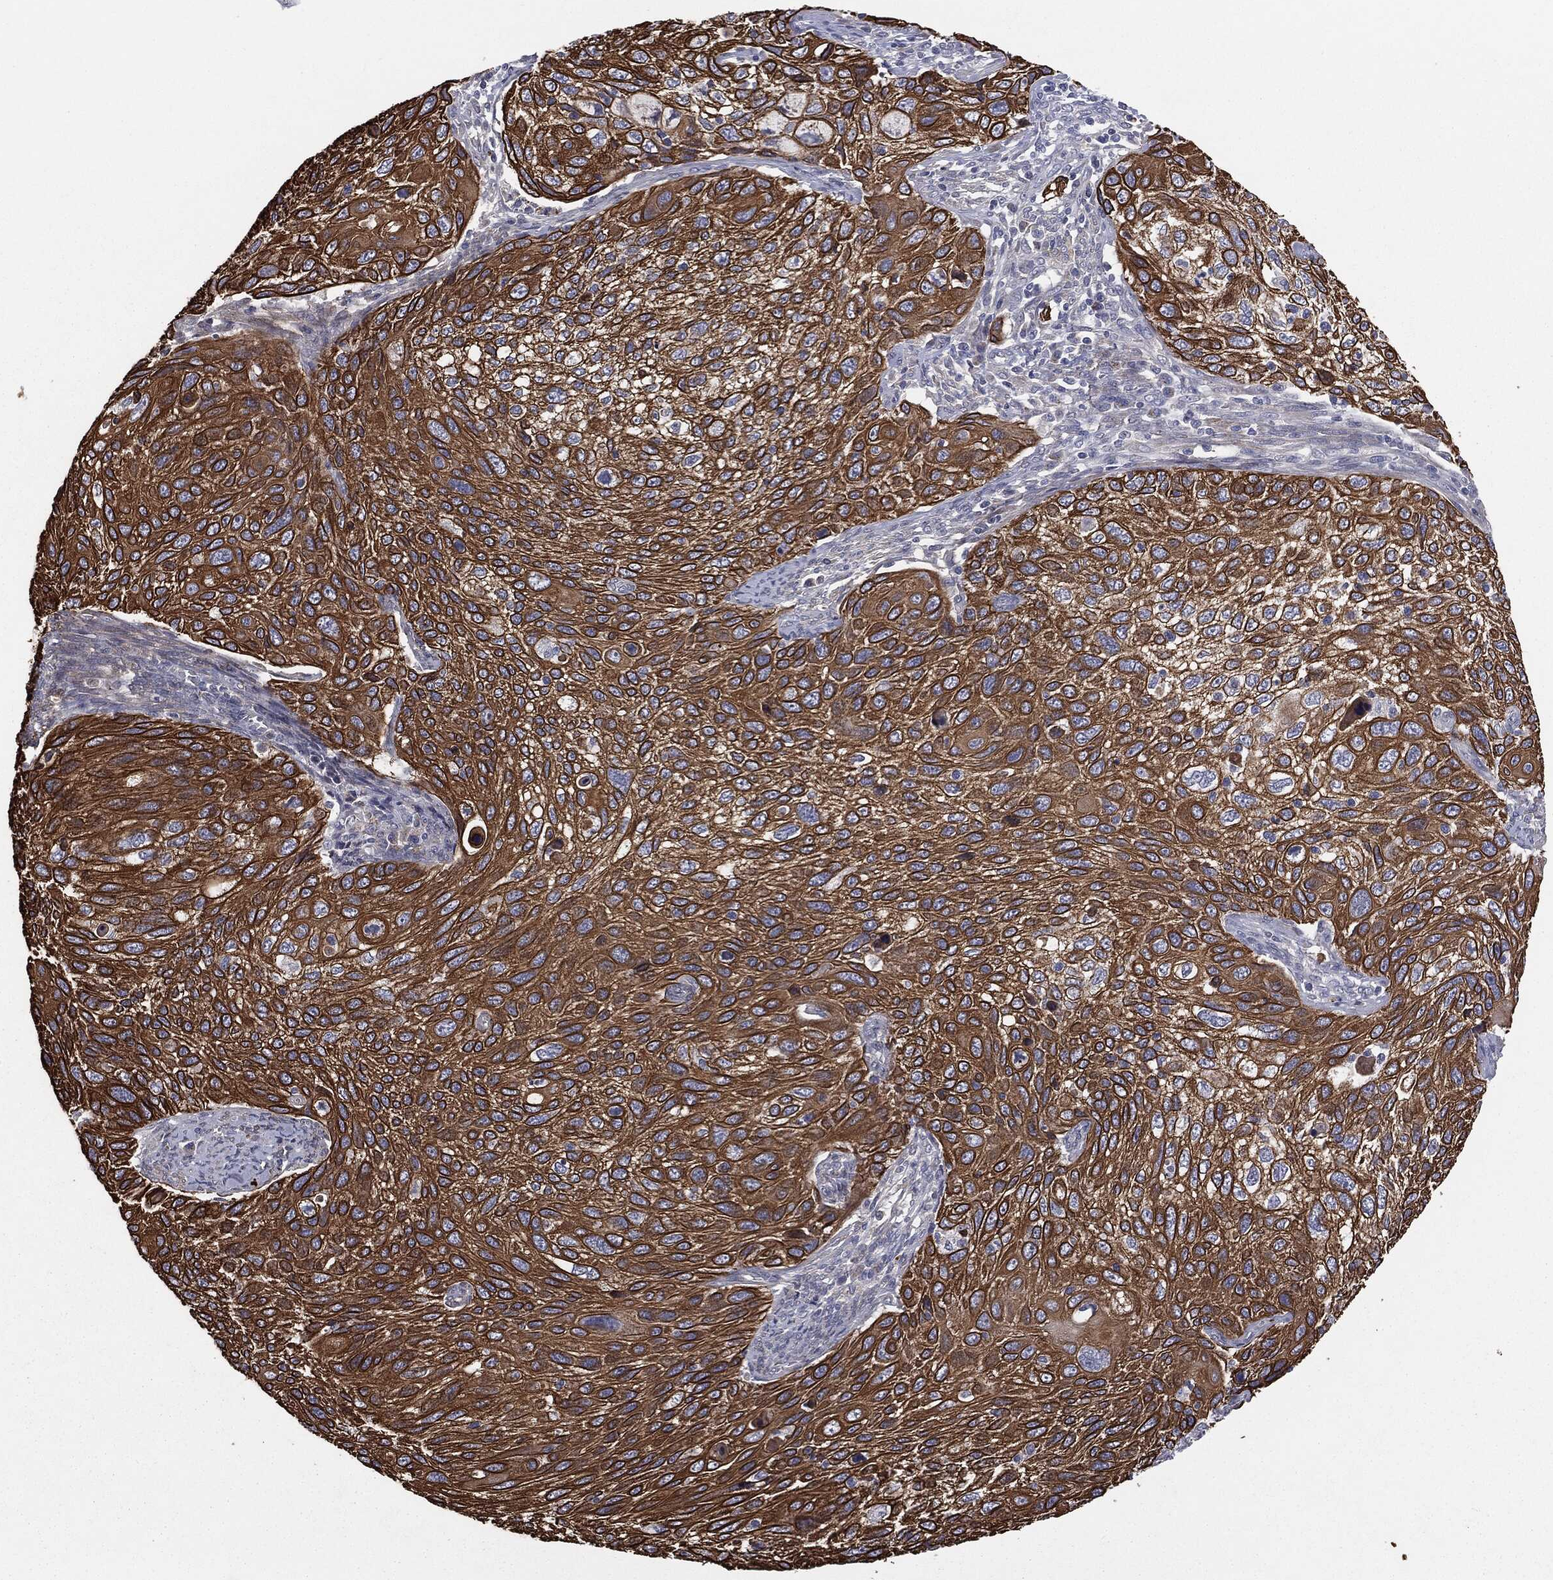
{"staining": {"intensity": "strong", "quantity": ">75%", "location": "cytoplasmic/membranous"}, "tissue": "cervical cancer", "cell_type": "Tumor cells", "image_type": "cancer", "snomed": [{"axis": "morphology", "description": "Squamous cell carcinoma, NOS"}, {"axis": "topography", "description": "Cervix"}], "caption": "Immunohistochemical staining of squamous cell carcinoma (cervical) exhibits strong cytoplasmic/membranous protein positivity in about >75% of tumor cells.", "gene": "KRT5", "patient": {"sex": "female", "age": 70}}